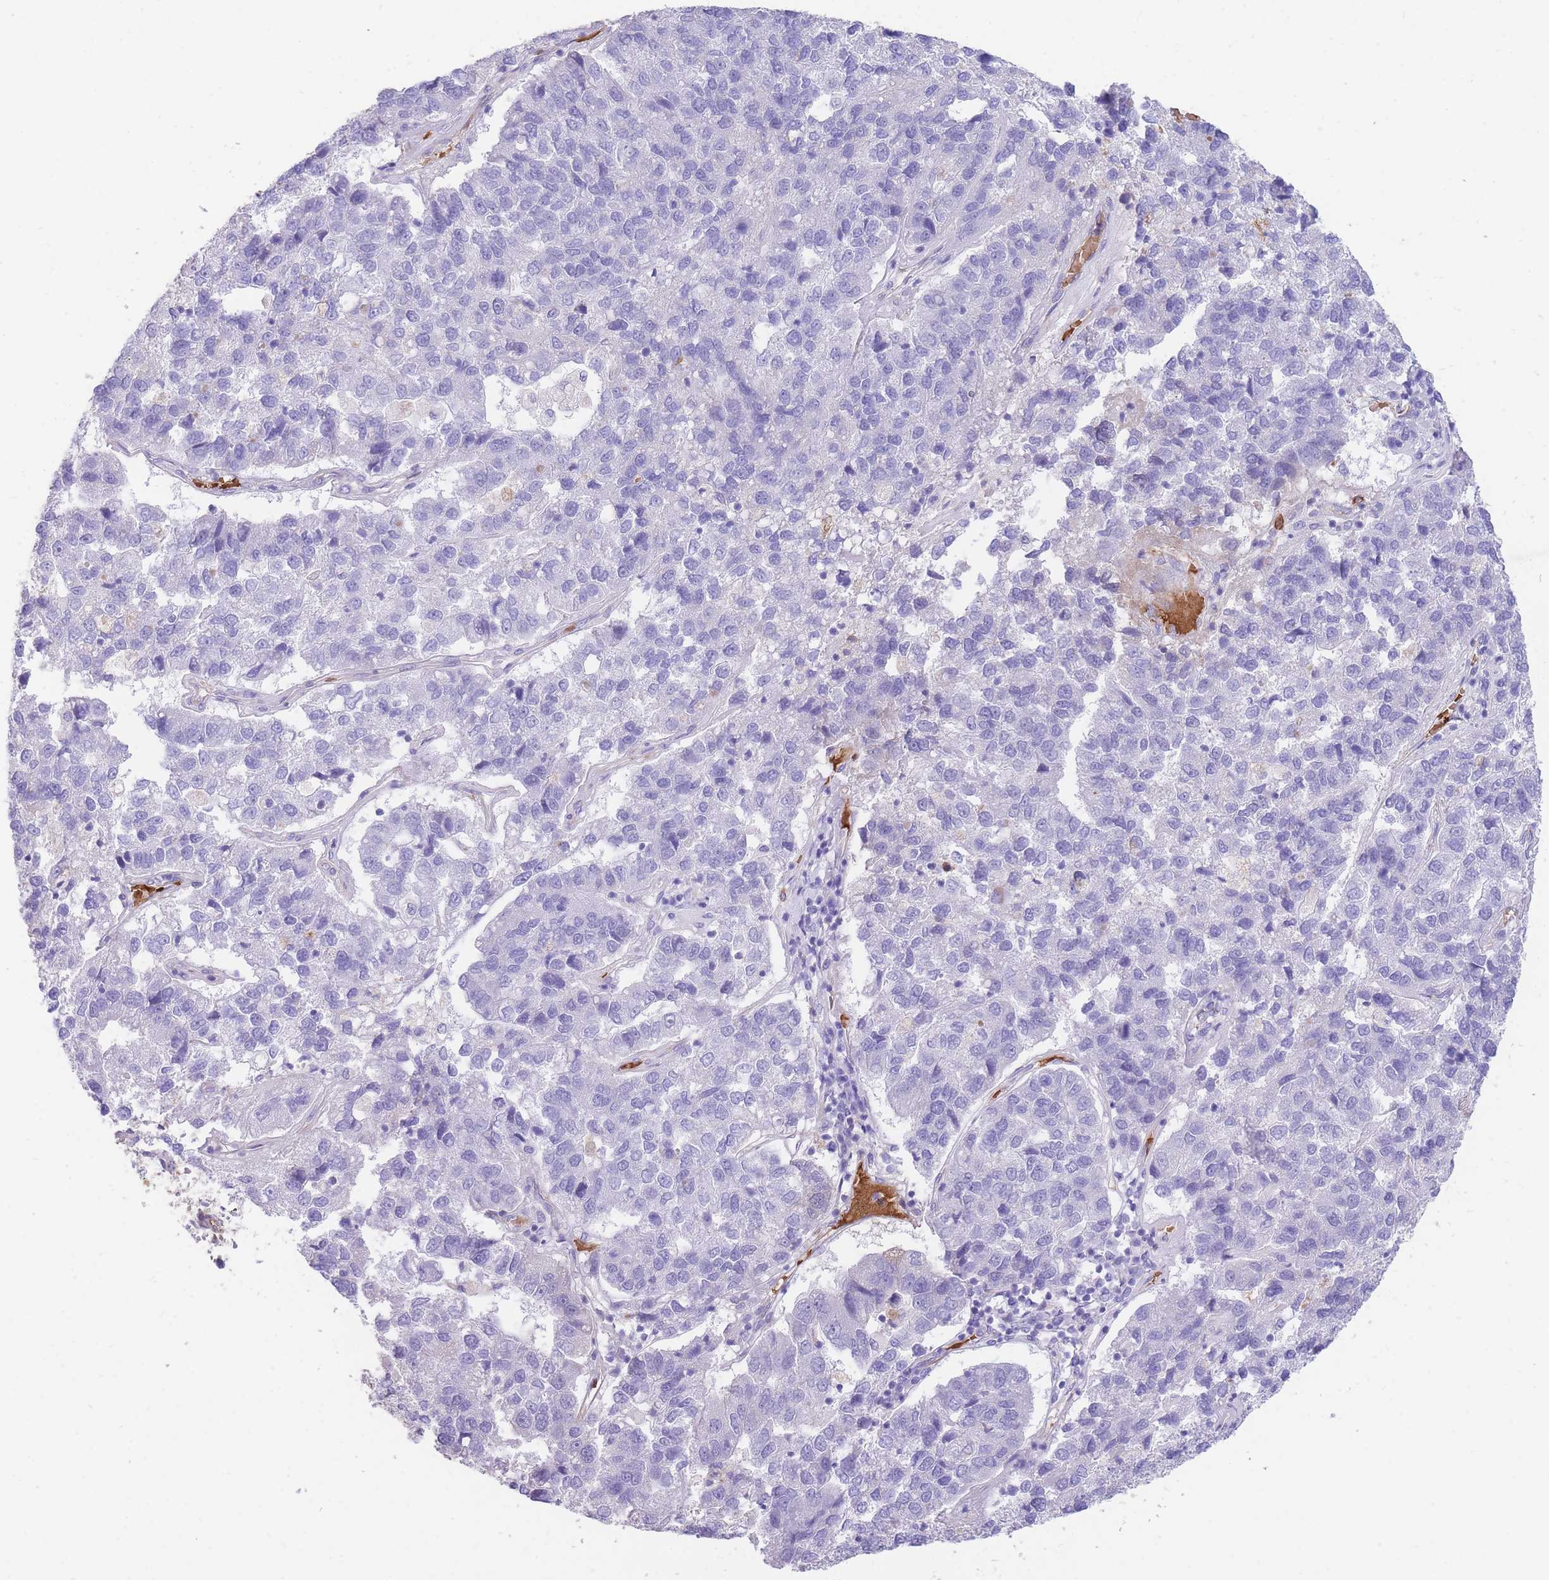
{"staining": {"intensity": "negative", "quantity": "none", "location": "none"}, "tissue": "pancreatic cancer", "cell_type": "Tumor cells", "image_type": "cancer", "snomed": [{"axis": "morphology", "description": "Adenocarcinoma, NOS"}, {"axis": "topography", "description": "Pancreas"}], "caption": "The image reveals no staining of tumor cells in pancreatic cancer (adenocarcinoma). The staining was performed using DAB (3,3'-diaminobenzidine) to visualize the protein expression in brown, while the nuclei were stained in blue with hematoxylin (Magnification: 20x).", "gene": "ANKRD53", "patient": {"sex": "female", "age": 61}}